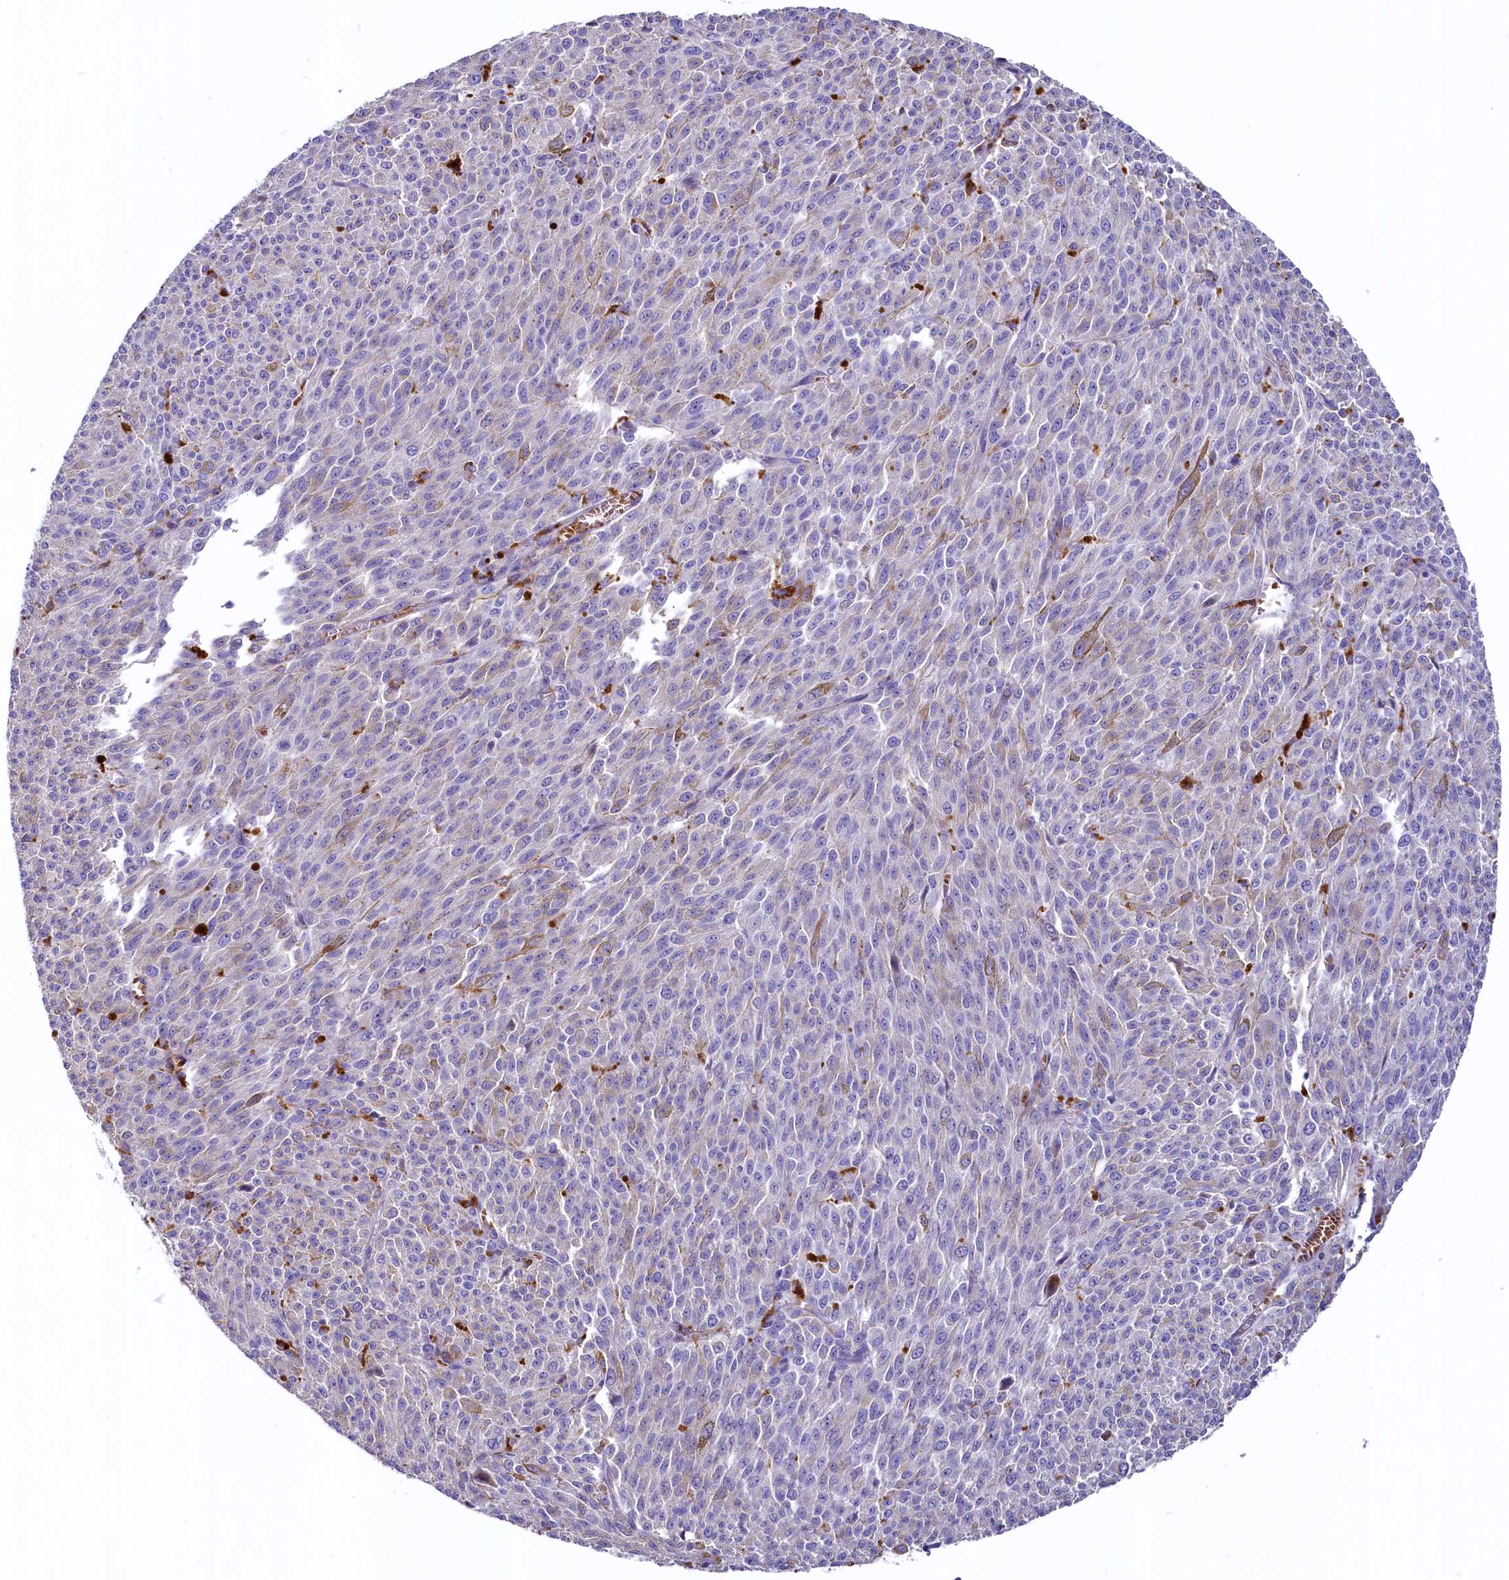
{"staining": {"intensity": "negative", "quantity": "none", "location": "none"}, "tissue": "melanoma", "cell_type": "Tumor cells", "image_type": "cancer", "snomed": [{"axis": "morphology", "description": "Malignant melanoma, NOS"}, {"axis": "topography", "description": "Skin"}], "caption": "The photomicrograph reveals no significant positivity in tumor cells of melanoma.", "gene": "HPS6", "patient": {"sex": "female", "age": 52}}